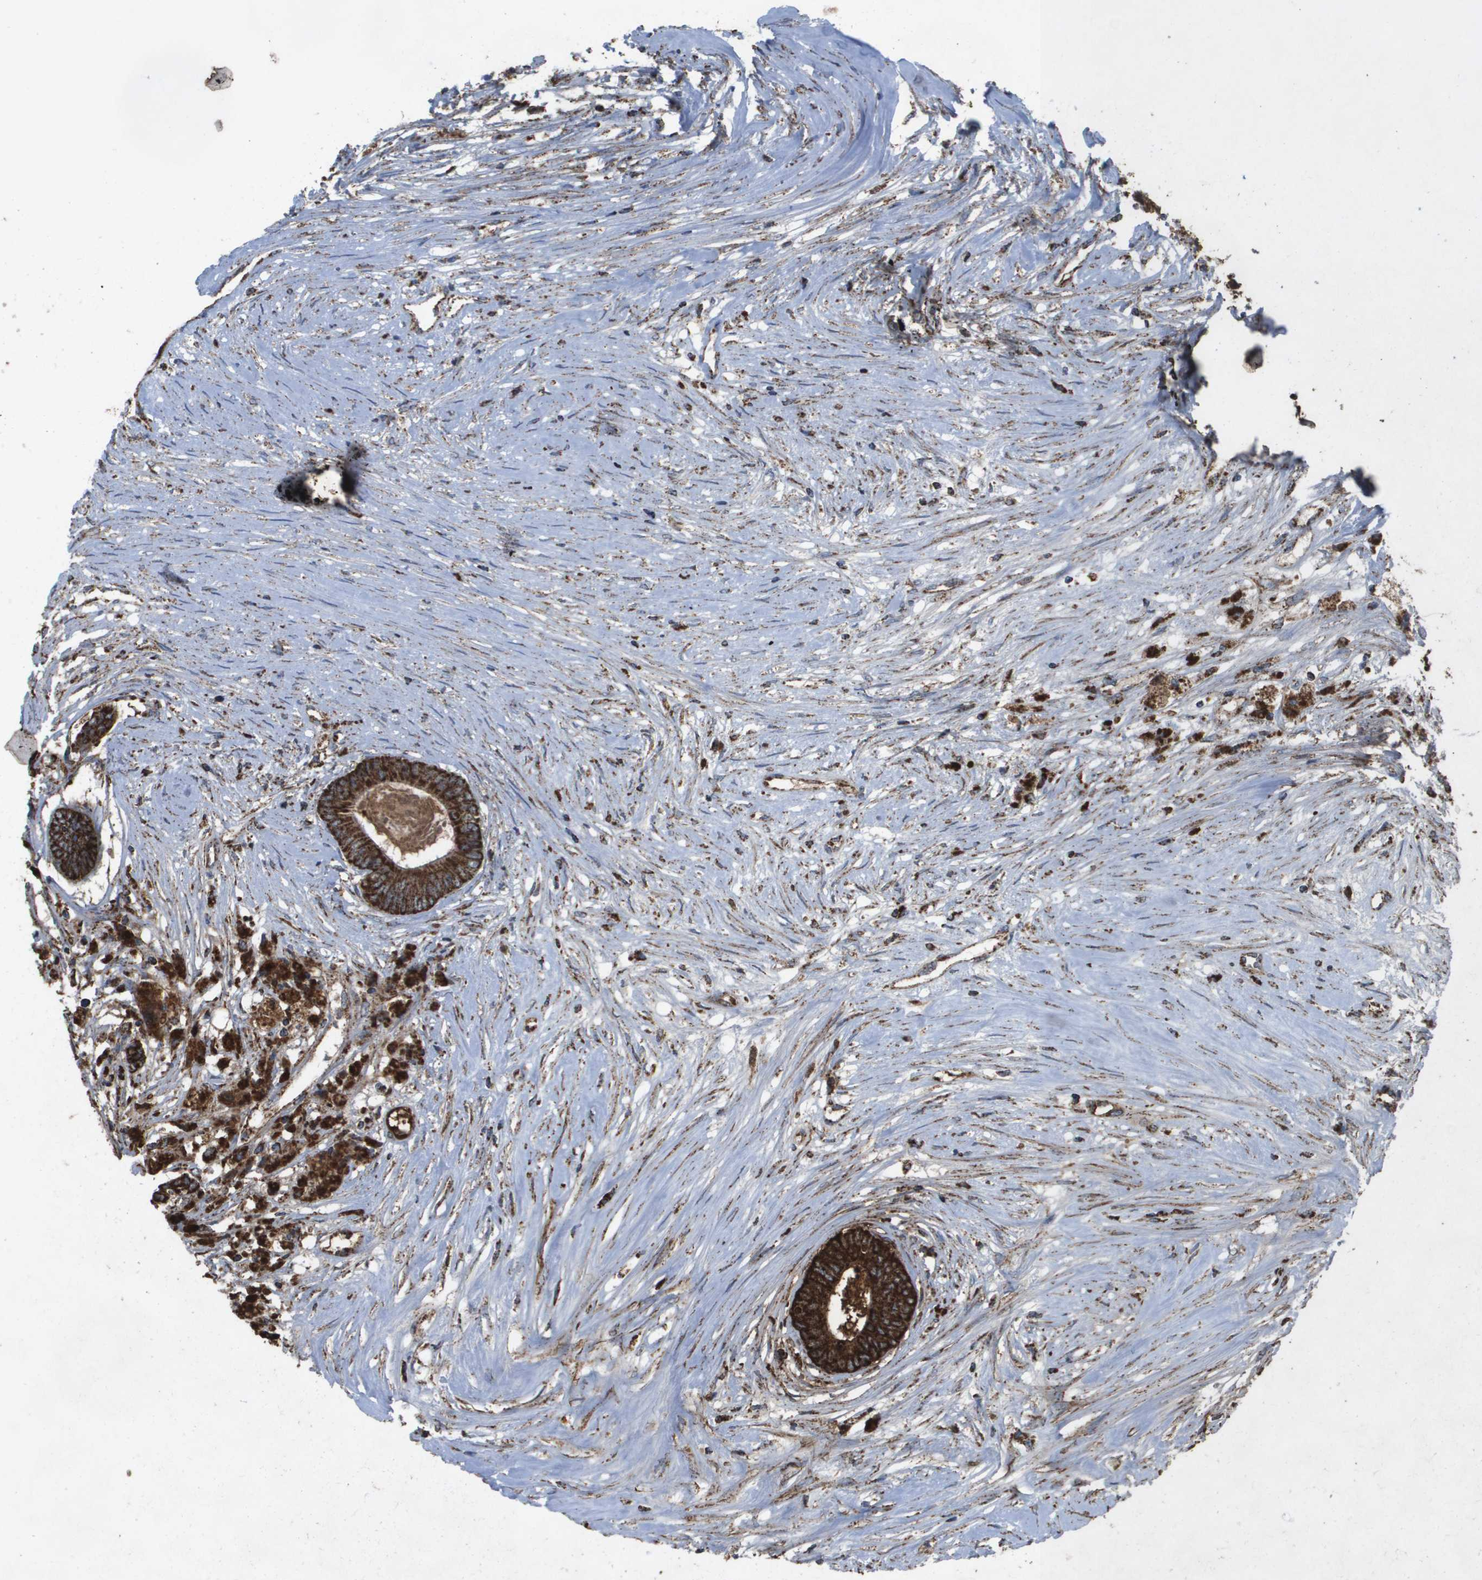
{"staining": {"intensity": "strong", "quantity": ">75%", "location": "cytoplasmic/membranous"}, "tissue": "colorectal cancer", "cell_type": "Tumor cells", "image_type": "cancer", "snomed": [{"axis": "morphology", "description": "Adenocarcinoma, NOS"}, {"axis": "topography", "description": "Rectum"}], "caption": "Strong cytoplasmic/membranous expression for a protein is present in about >75% of tumor cells of colorectal cancer using IHC.", "gene": "HSPE1", "patient": {"sex": "male", "age": 63}}